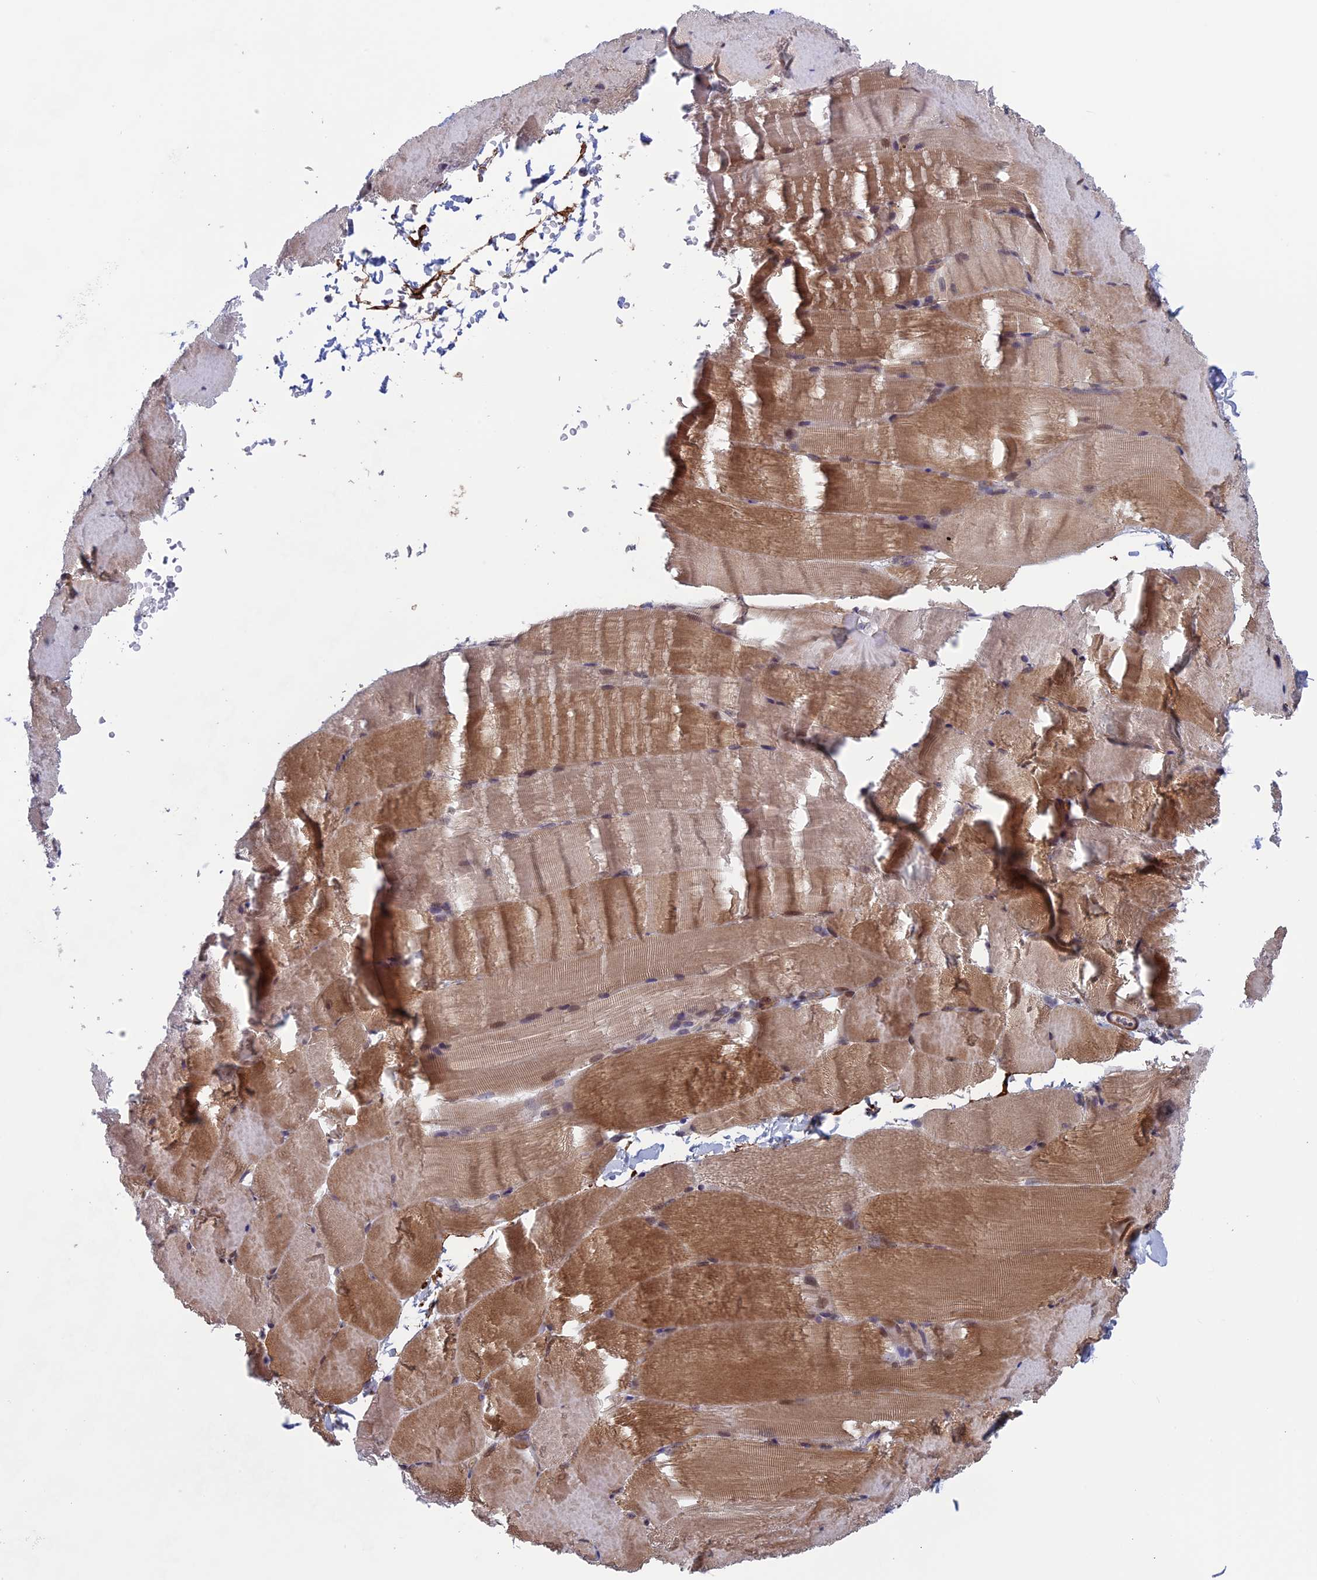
{"staining": {"intensity": "moderate", "quantity": "25%-75%", "location": "cytoplasmic/membranous,nuclear"}, "tissue": "skeletal muscle", "cell_type": "Myocytes", "image_type": "normal", "snomed": [{"axis": "morphology", "description": "Normal tissue, NOS"}, {"axis": "topography", "description": "Skeletal muscle"}, {"axis": "topography", "description": "Parathyroid gland"}], "caption": "Moderate cytoplasmic/membranous,nuclear staining is appreciated in approximately 25%-75% of myocytes in unremarkable skeletal muscle.", "gene": "FADS1", "patient": {"sex": "female", "age": 37}}